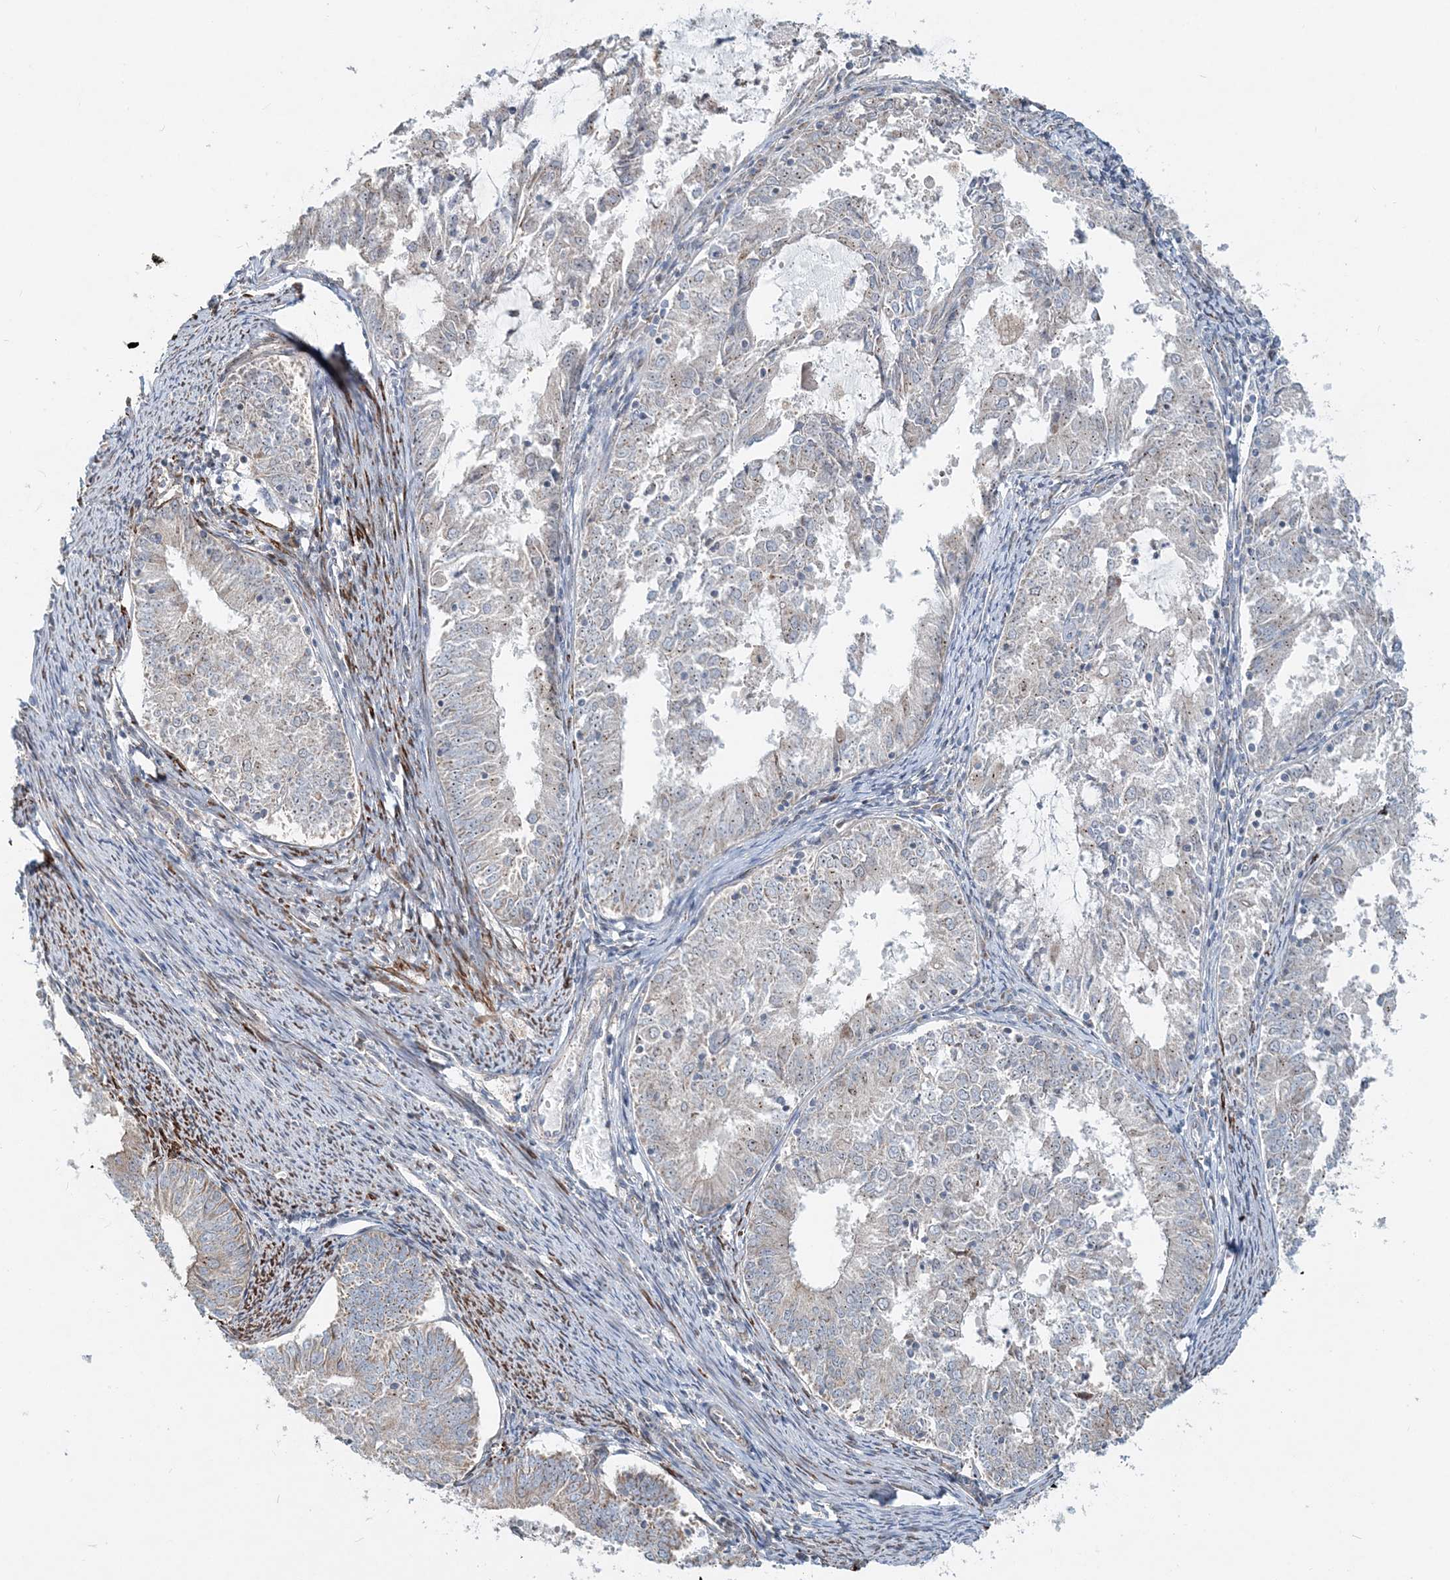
{"staining": {"intensity": "weak", "quantity": "<25%", "location": "nuclear"}, "tissue": "endometrial cancer", "cell_type": "Tumor cells", "image_type": "cancer", "snomed": [{"axis": "morphology", "description": "Adenocarcinoma, NOS"}, {"axis": "topography", "description": "Endometrium"}], "caption": "DAB immunohistochemical staining of adenocarcinoma (endometrial) shows no significant positivity in tumor cells.", "gene": "CXXC5", "patient": {"sex": "female", "age": 57}}